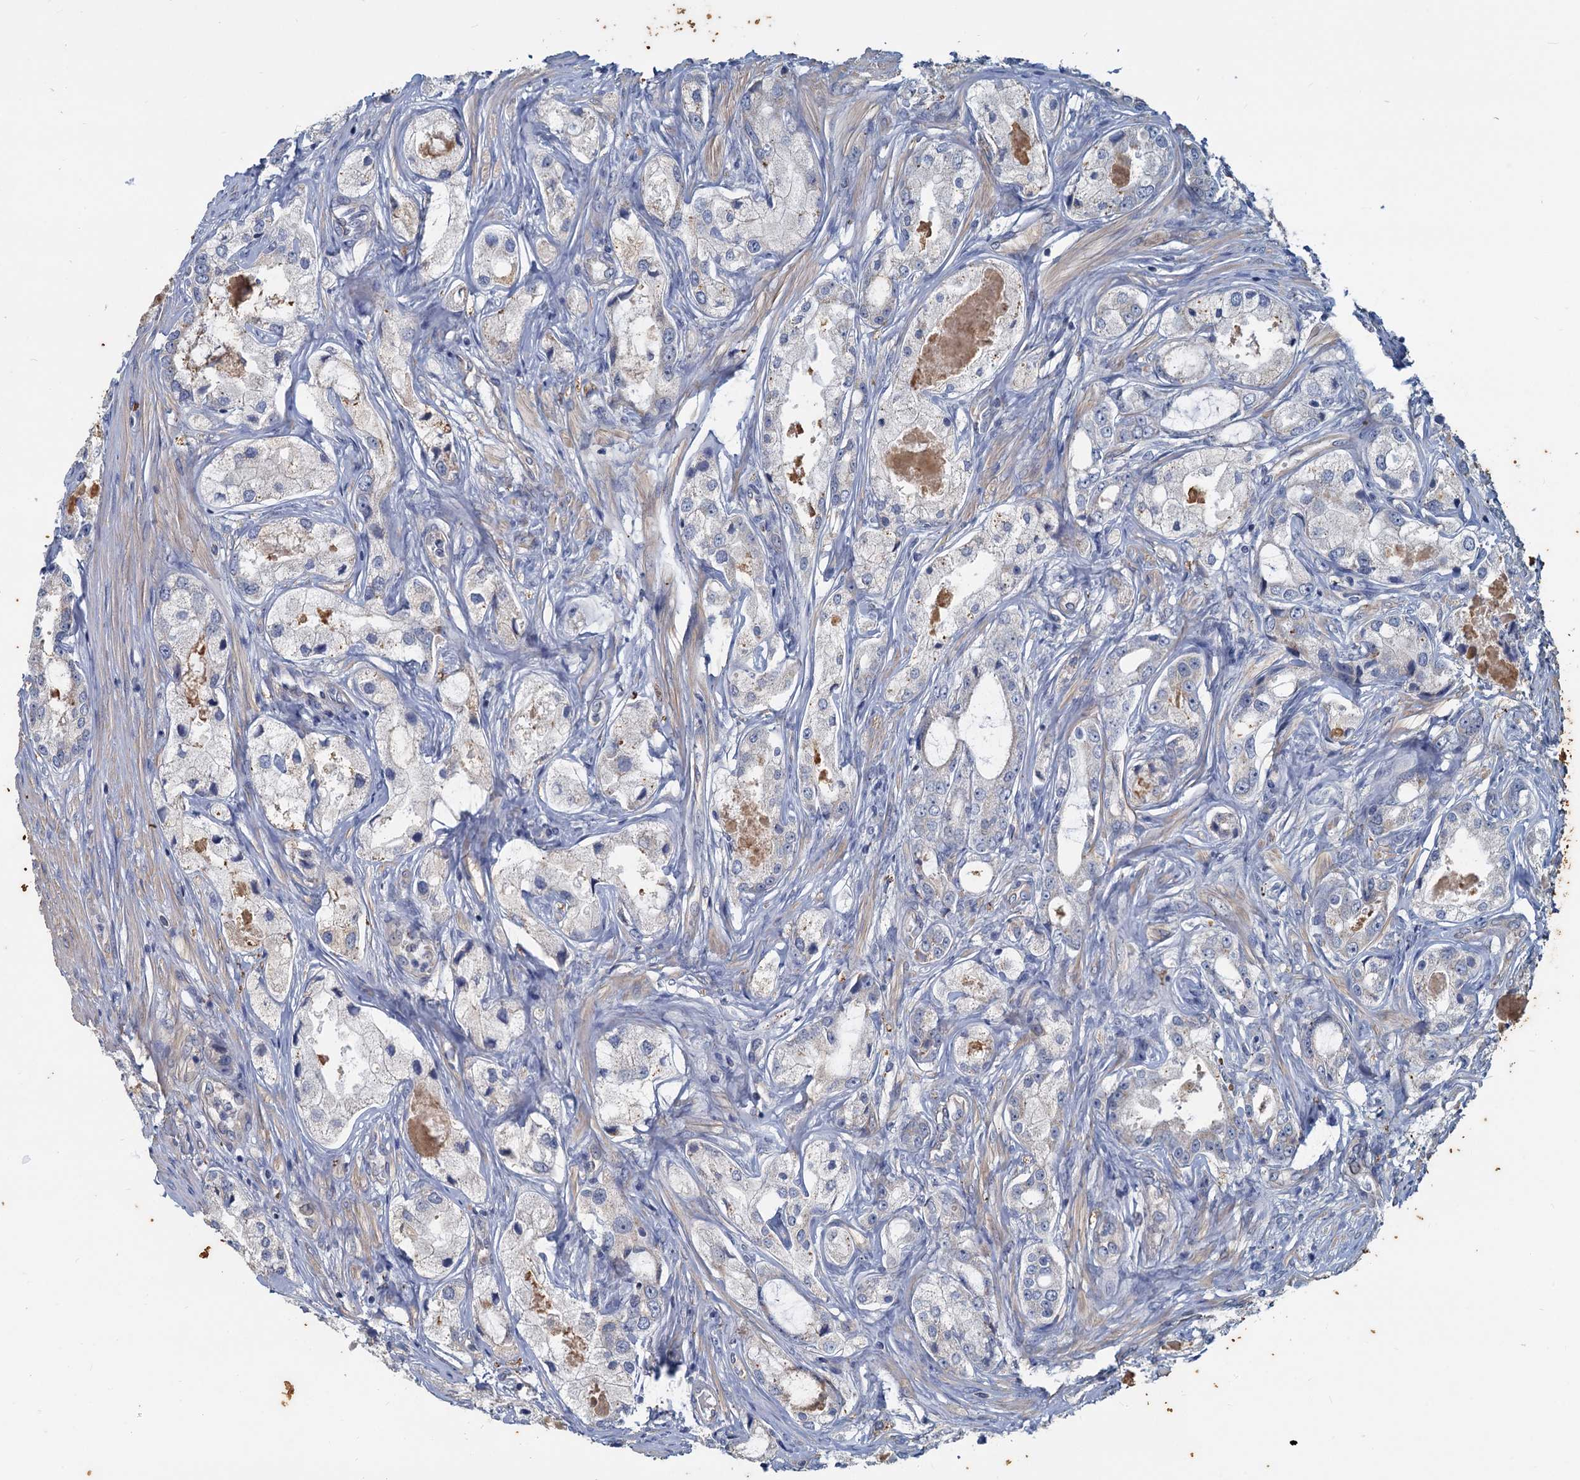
{"staining": {"intensity": "negative", "quantity": "none", "location": "none"}, "tissue": "prostate cancer", "cell_type": "Tumor cells", "image_type": "cancer", "snomed": [{"axis": "morphology", "description": "Adenocarcinoma, Low grade"}, {"axis": "topography", "description": "Prostate"}], "caption": "An image of human low-grade adenocarcinoma (prostate) is negative for staining in tumor cells. The staining was performed using DAB to visualize the protein expression in brown, while the nuclei were stained in blue with hematoxylin (Magnification: 20x).", "gene": "SLC2A7", "patient": {"sex": "male", "age": 68}}